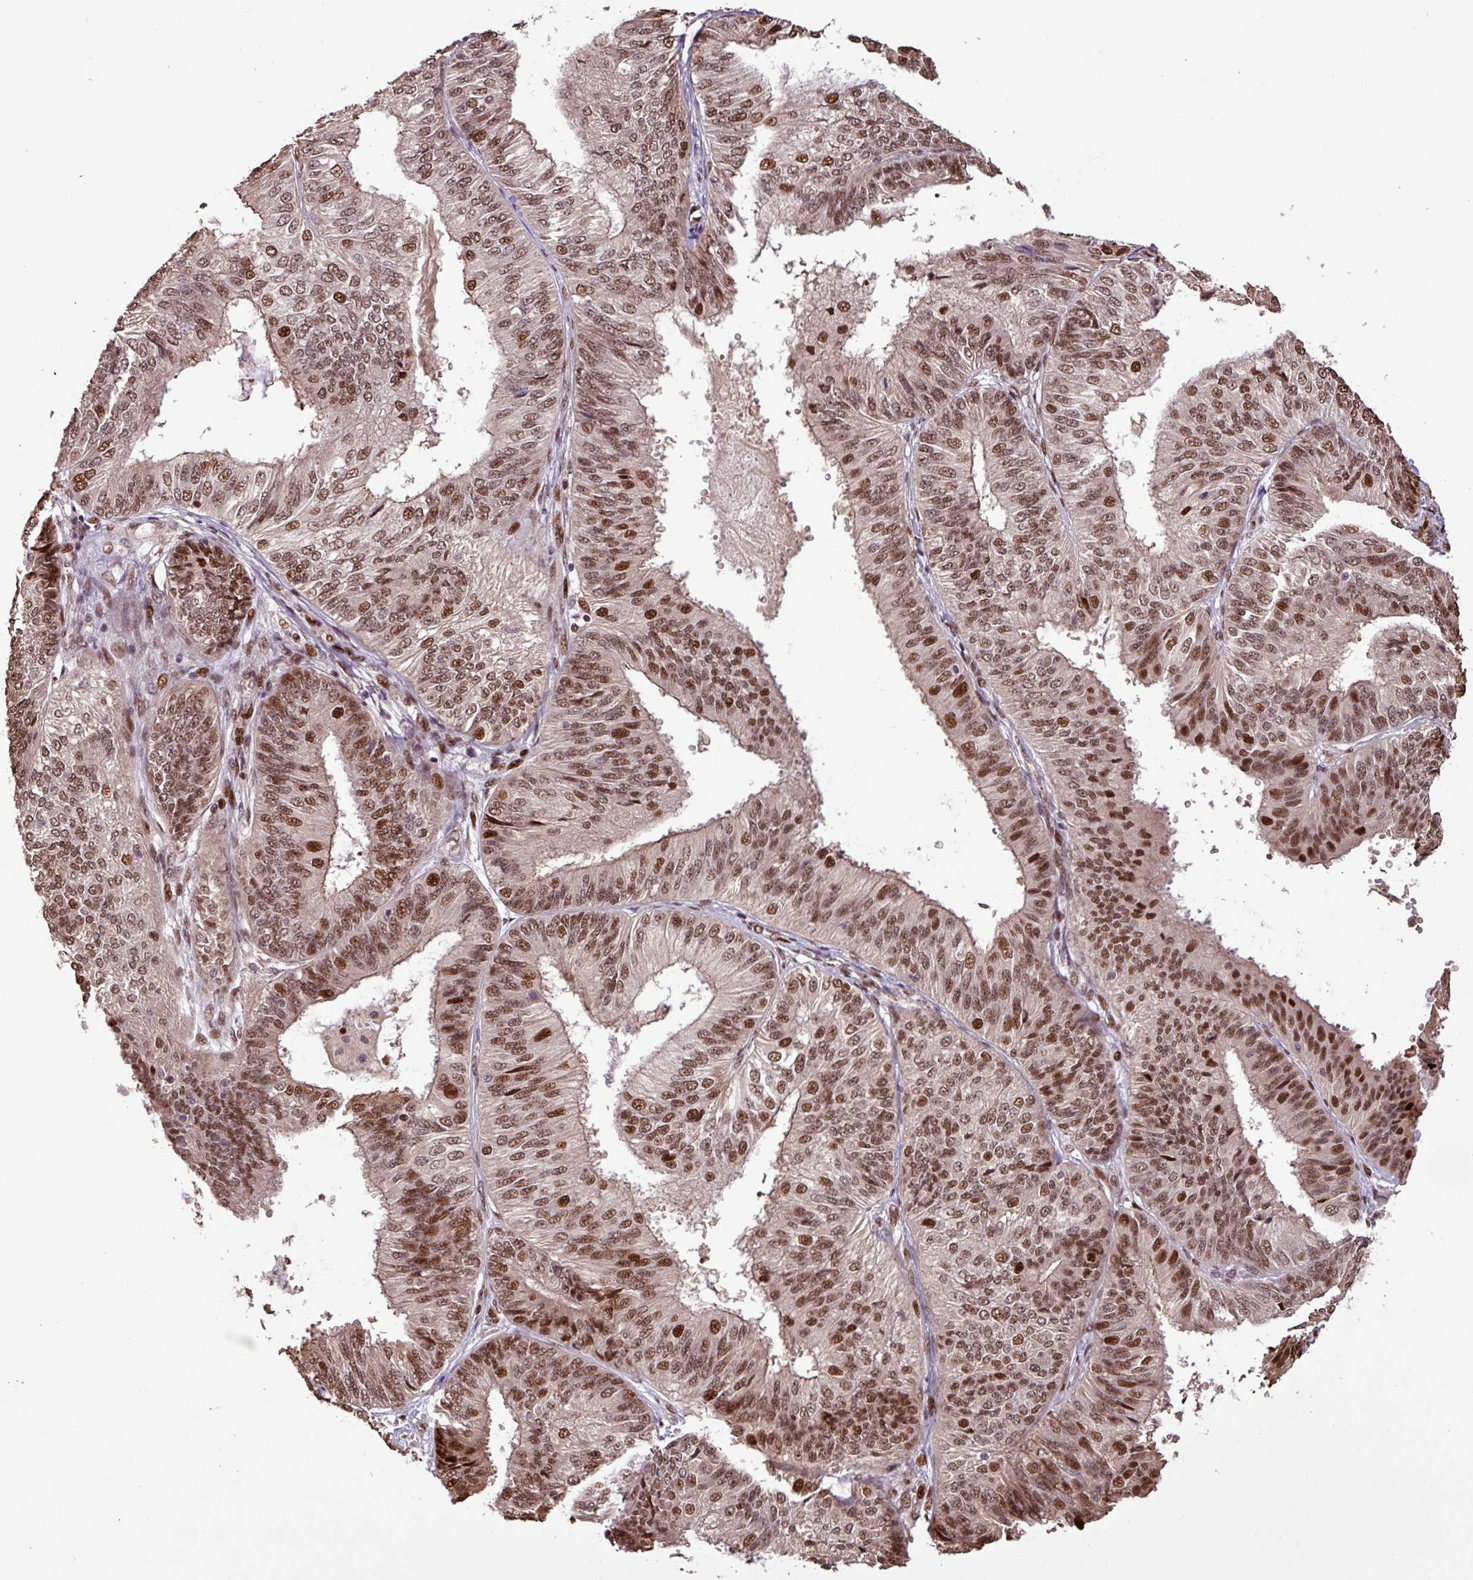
{"staining": {"intensity": "moderate", "quantity": ">75%", "location": "nuclear"}, "tissue": "endometrial cancer", "cell_type": "Tumor cells", "image_type": "cancer", "snomed": [{"axis": "morphology", "description": "Adenocarcinoma, NOS"}, {"axis": "topography", "description": "Endometrium"}], "caption": "Brown immunohistochemical staining in endometrial cancer displays moderate nuclear positivity in approximately >75% of tumor cells. (DAB (3,3'-diaminobenzidine) IHC, brown staining for protein, blue staining for nuclei).", "gene": "SLC22A24", "patient": {"sex": "female", "age": 58}}